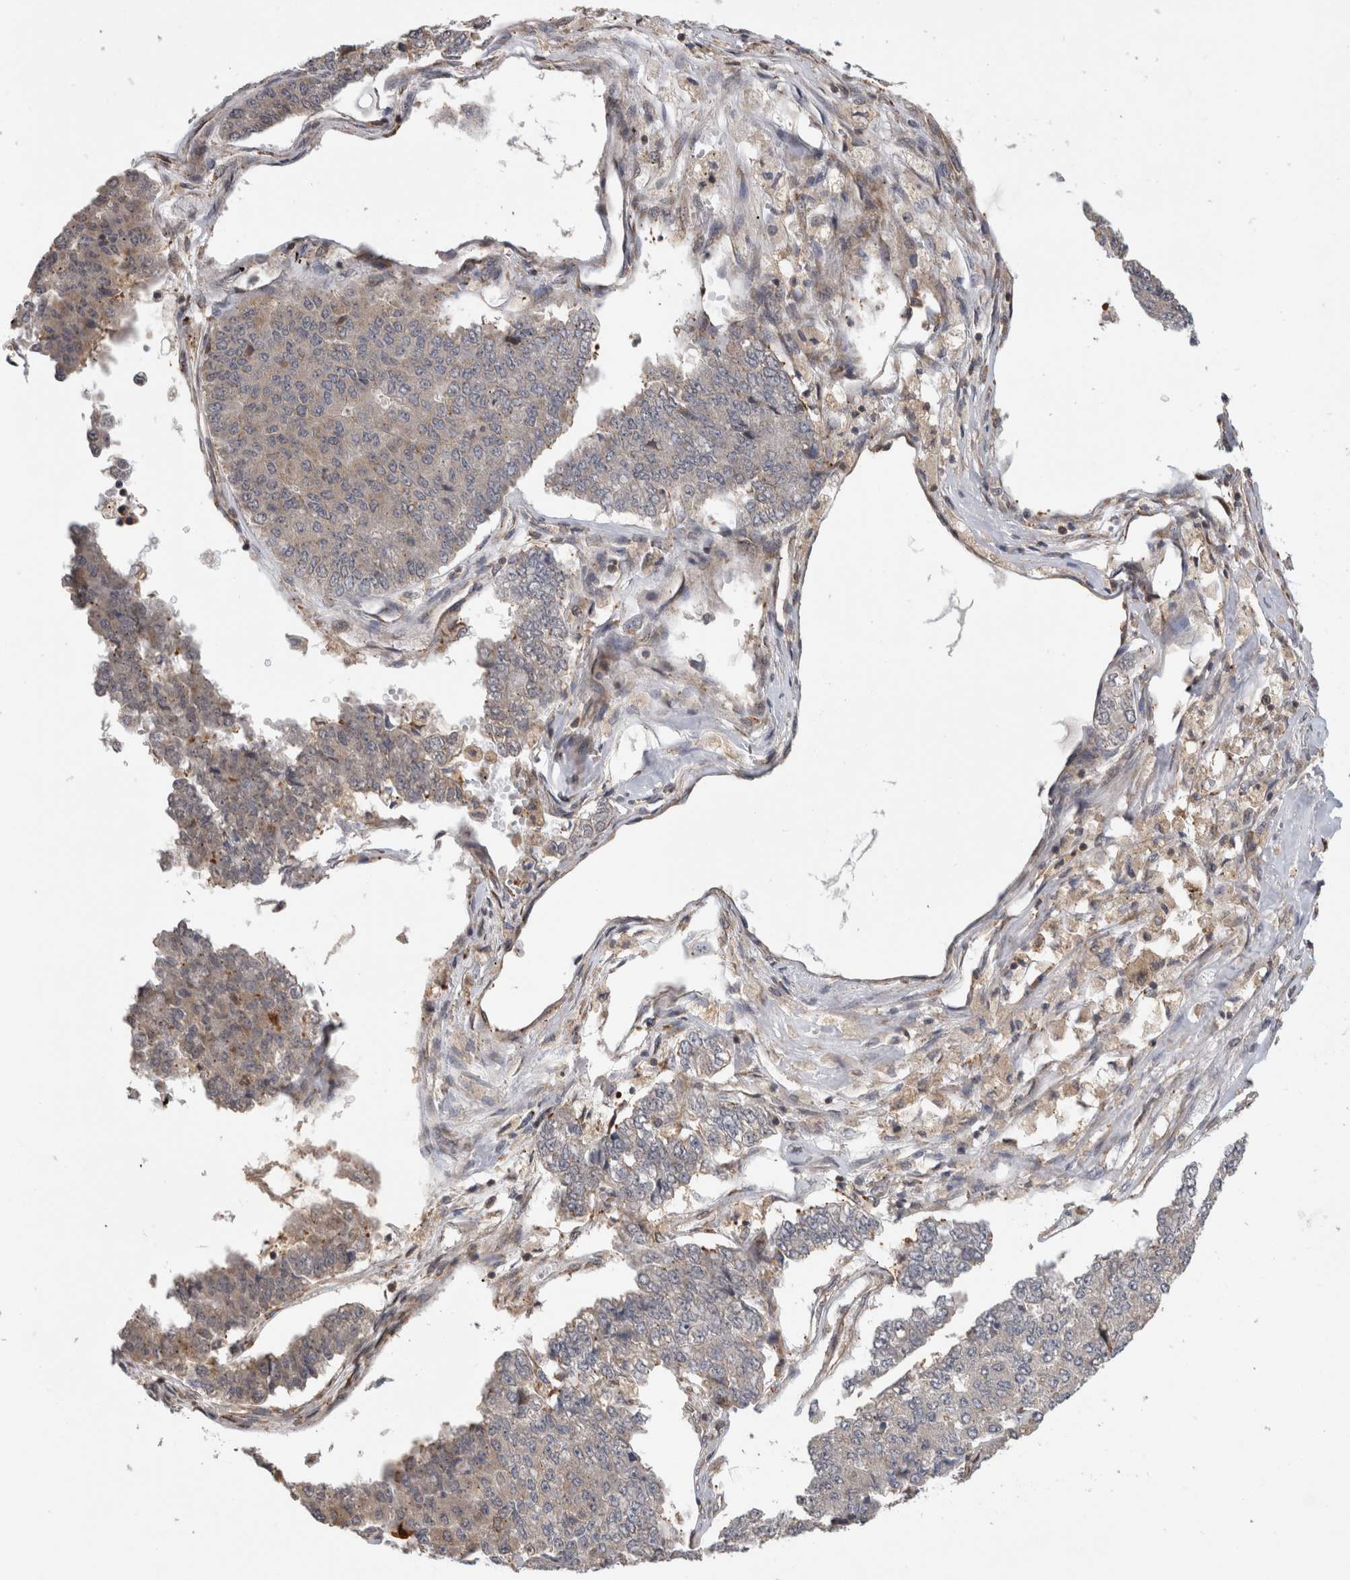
{"staining": {"intensity": "weak", "quantity": "<25%", "location": "cytoplasmic/membranous"}, "tissue": "pancreatic cancer", "cell_type": "Tumor cells", "image_type": "cancer", "snomed": [{"axis": "morphology", "description": "Adenocarcinoma, NOS"}, {"axis": "topography", "description": "Pancreas"}], "caption": "Human pancreatic adenocarcinoma stained for a protein using immunohistochemistry (IHC) displays no expression in tumor cells.", "gene": "PARP6", "patient": {"sex": "male", "age": 50}}